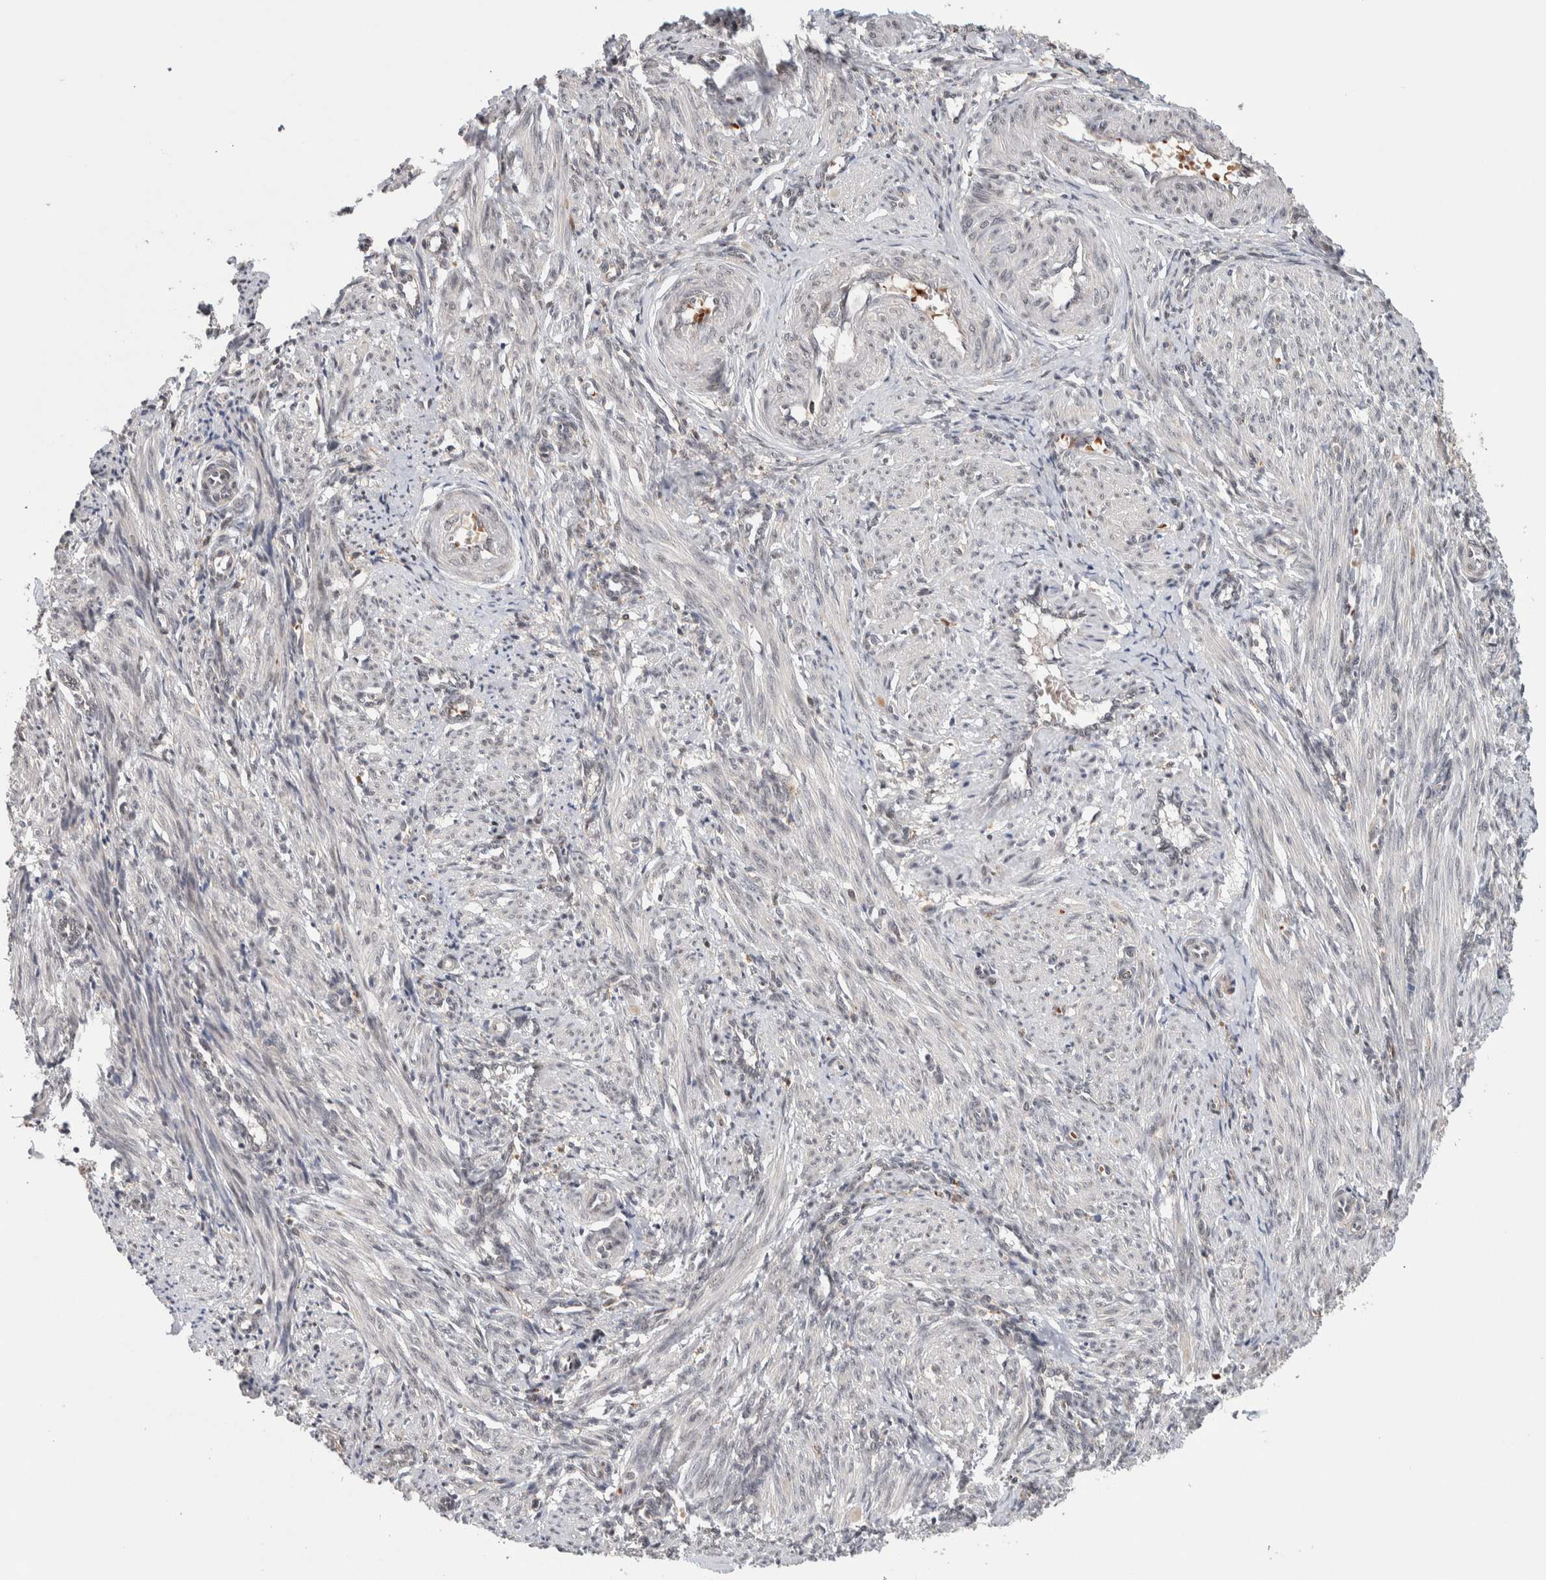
{"staining": {"intensity": "weak", "quantity": "25%-75%", "location": "nuclear"}, "tissue": "smooth muscle", "cell_type": "Smooth muscle cells", "image_type": "normal", "snomed": [{"axis": "morphology", "description": "Normal tissue, NOS"}, {"axis": "topography", "description": "Endometrium"}], "caption": "This micrograph shows immunohistochemistry (IHC) staining of benign human smooth muscle, with low weak nuclear expression in about 25%-75% of smooth muscle cells.", "gene": "KCNK1", "patient": {"sex": "female", "age": 33}}